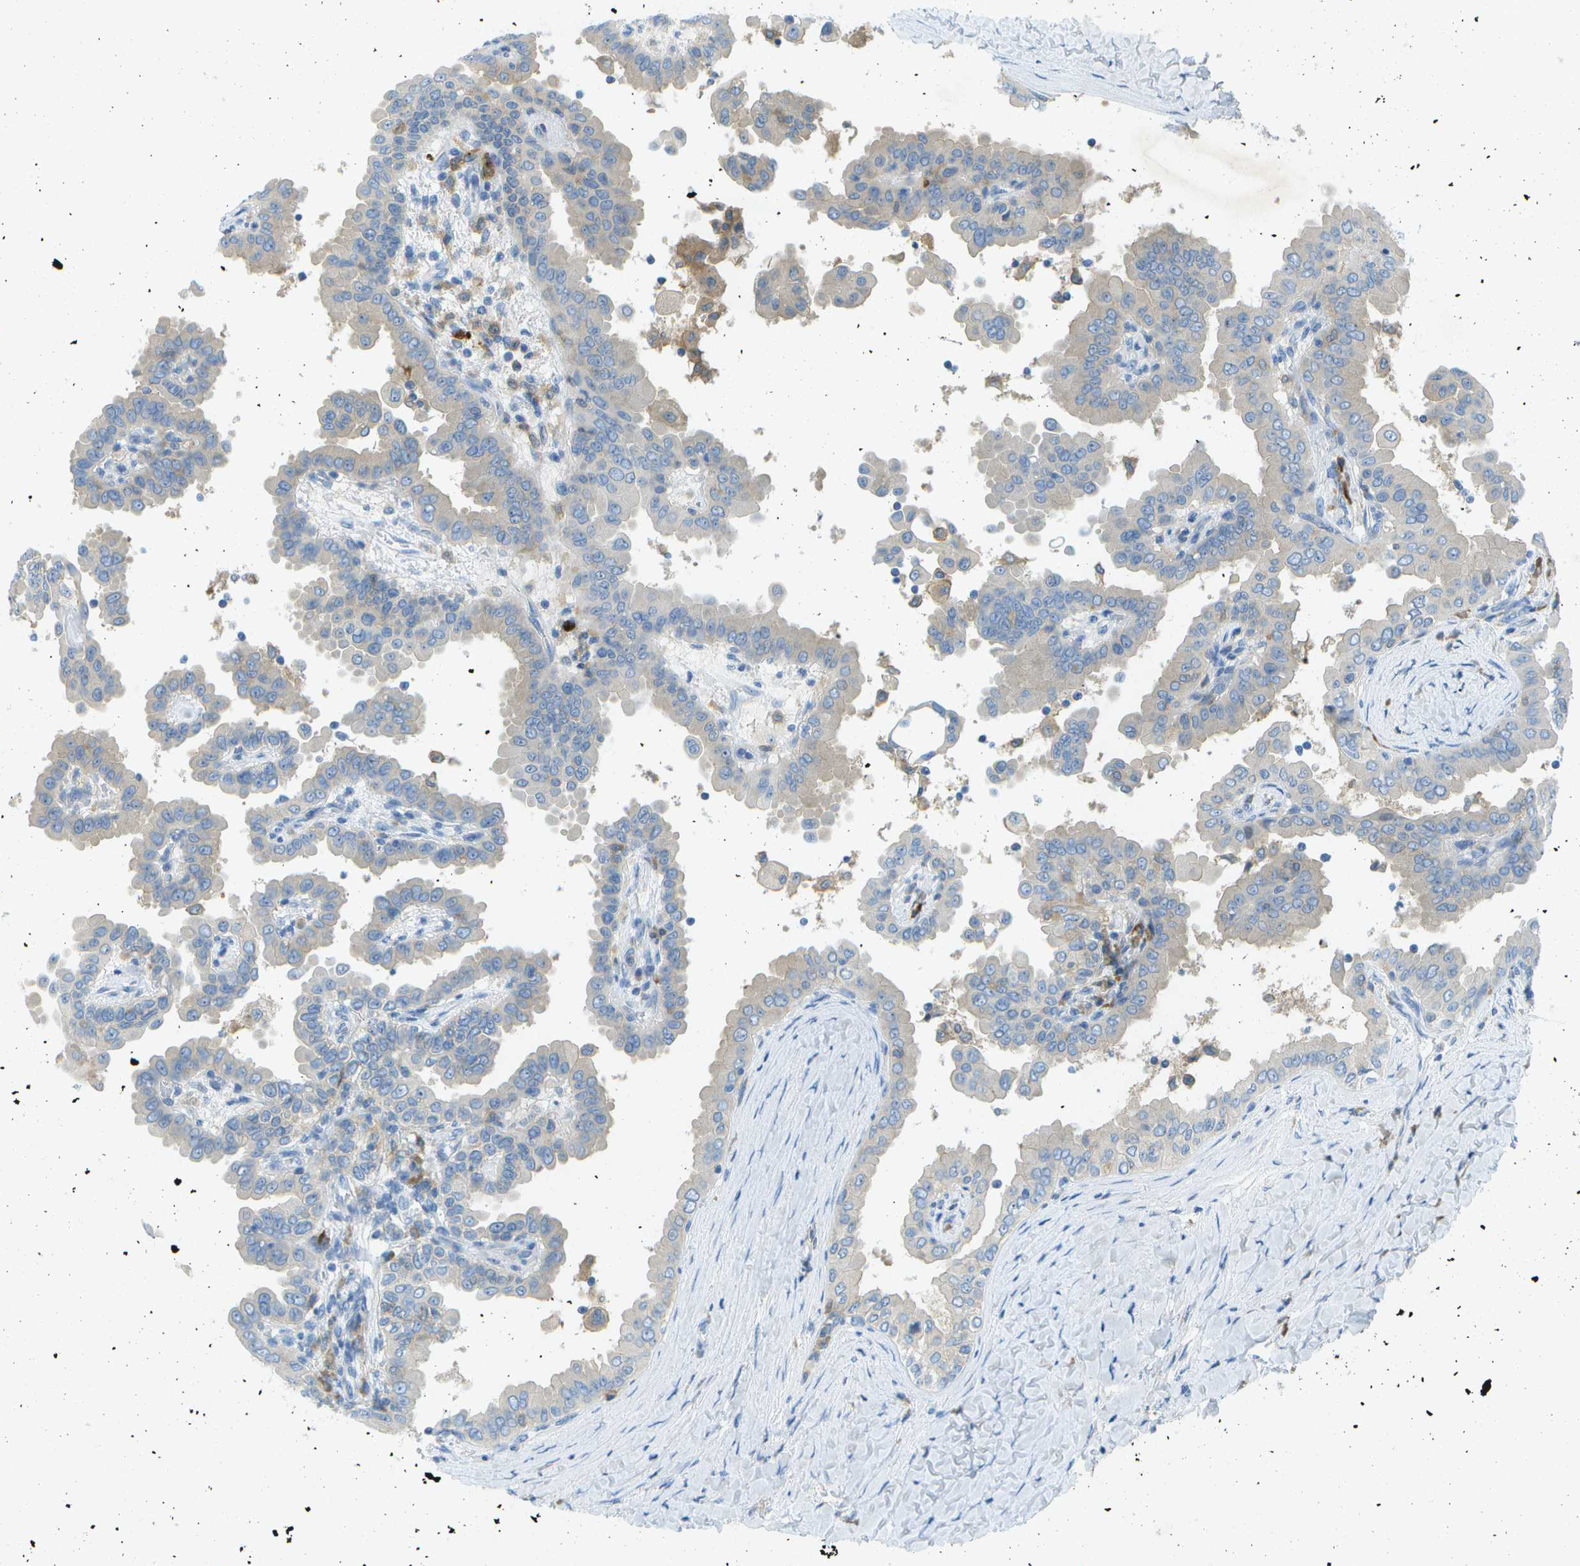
{"staining": {"intensity": "weak", "quantity": "<25%", "location": "cytoplasmic/membranous"}, "tissue": "thyroid cancer", "cell_type": "Tumor cells", "image_type": "cancer", "snomed": [{"axis": "morphology", "description": "Papillary adenocarcinoma, NOS"}, {"axis": "topography", "description": "Thyroid gland"}], "caption": "Immunohistochemical staining of thyroid cancer (papillary adenocarcinoma) shows no significant staining in tumor cells.", "gene": "WNK2", "patient": {"sex": "male", "age": 33}}